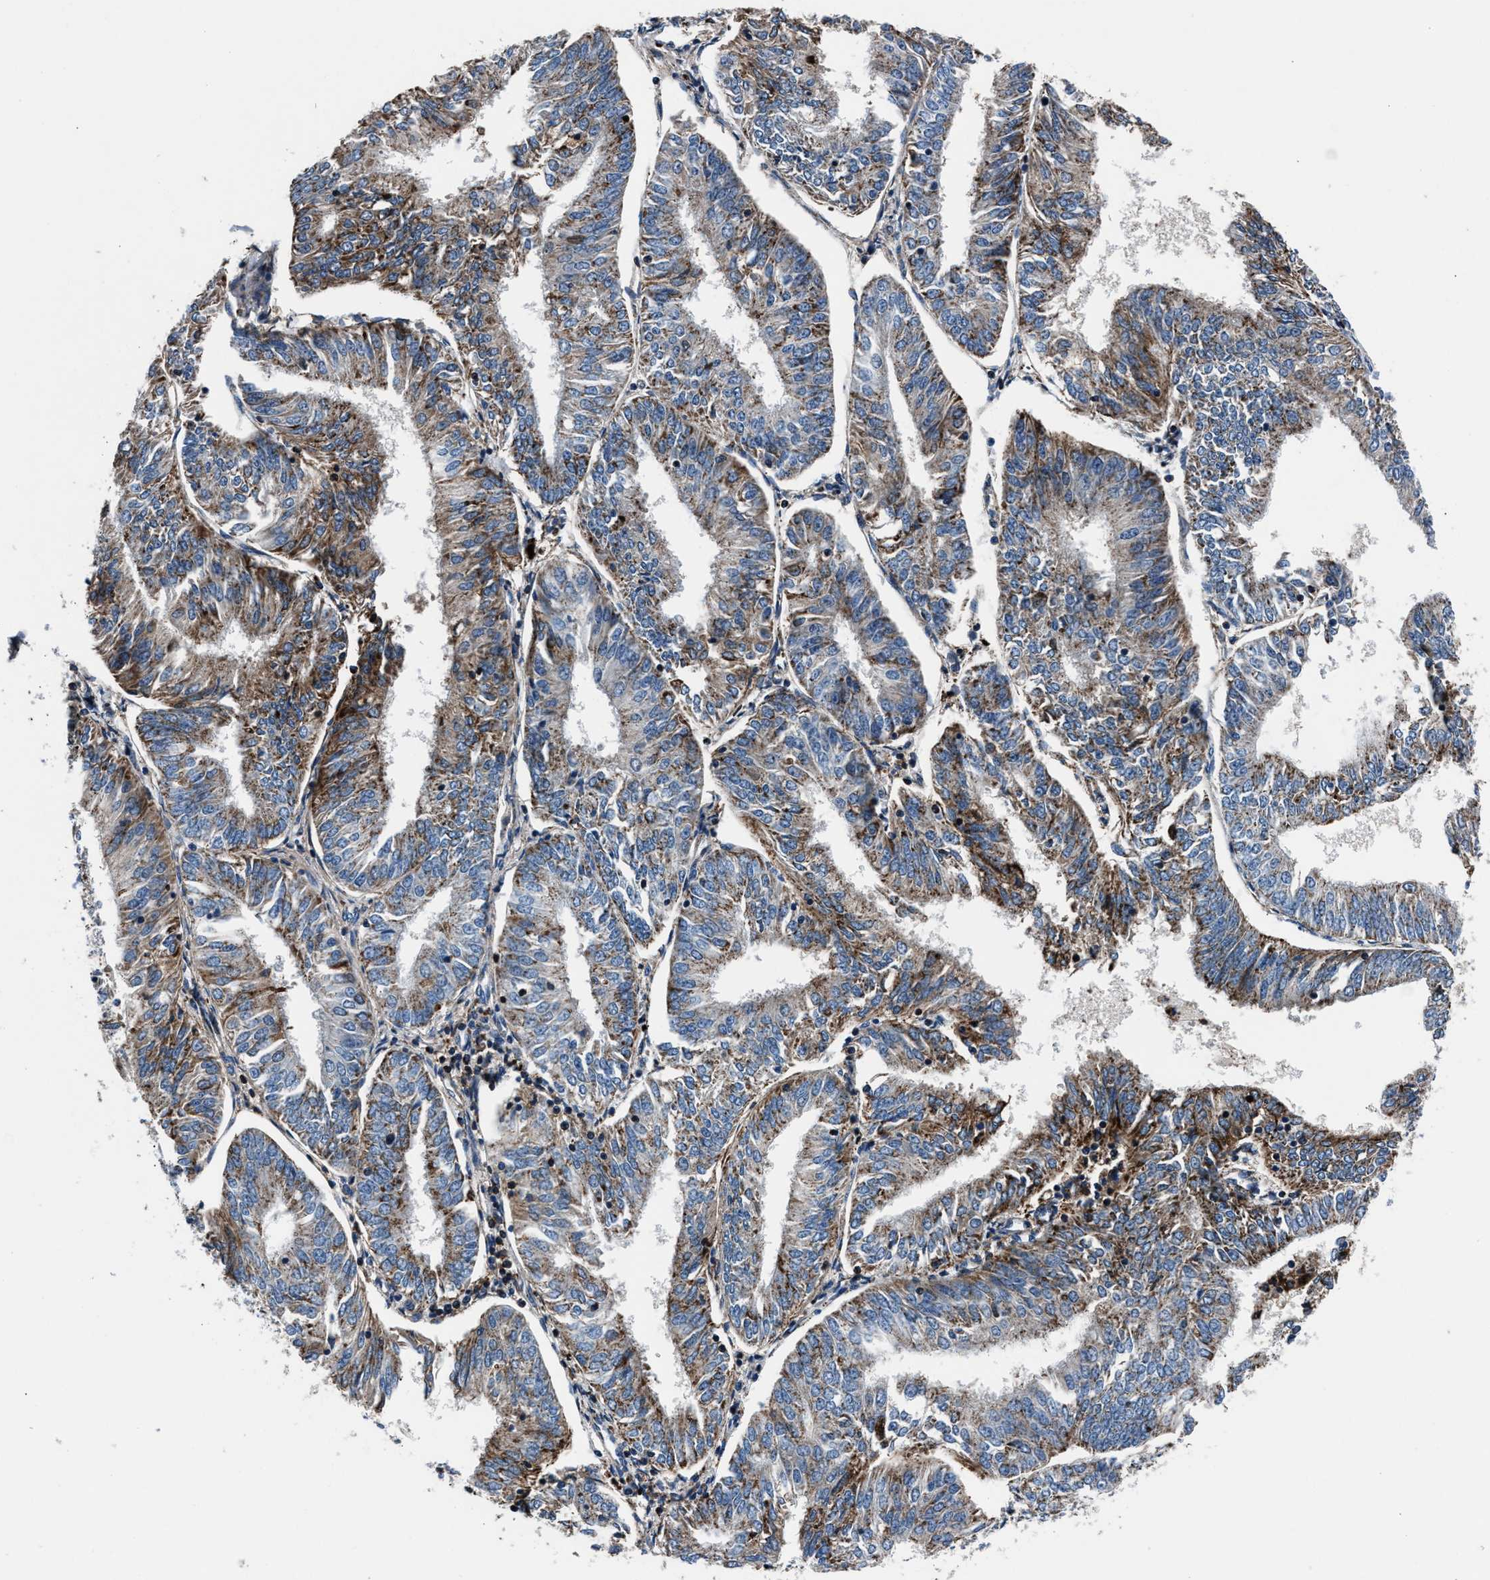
{"staining": {"intensity": "moderate", "quantity": "25%-75%", "location": "cytoplasmic/membranous"}, "tissue": "endometrial cancer", "cell_type": "Tumor cells", "image_type": "cancer", "snomed": [{"axis": "morphology", "description": "Adenocarcinoma, NOS"}, {"axis": "topography", "description": "Endometrium"}], "caption": "Immunohistochemistry micrograph of neoplastic tissue: human endometrial adenocarcinoma stained using immunohistochemistry (IHC) exhibits medium levels of moderate protein expression localized specifically in the cytoplasmic/membranous of tumor cells, appearing as a cytoplasmic/membranous brown color.", "gene": "MFSD11", "patient": {"sex": "female", "age": 58}}